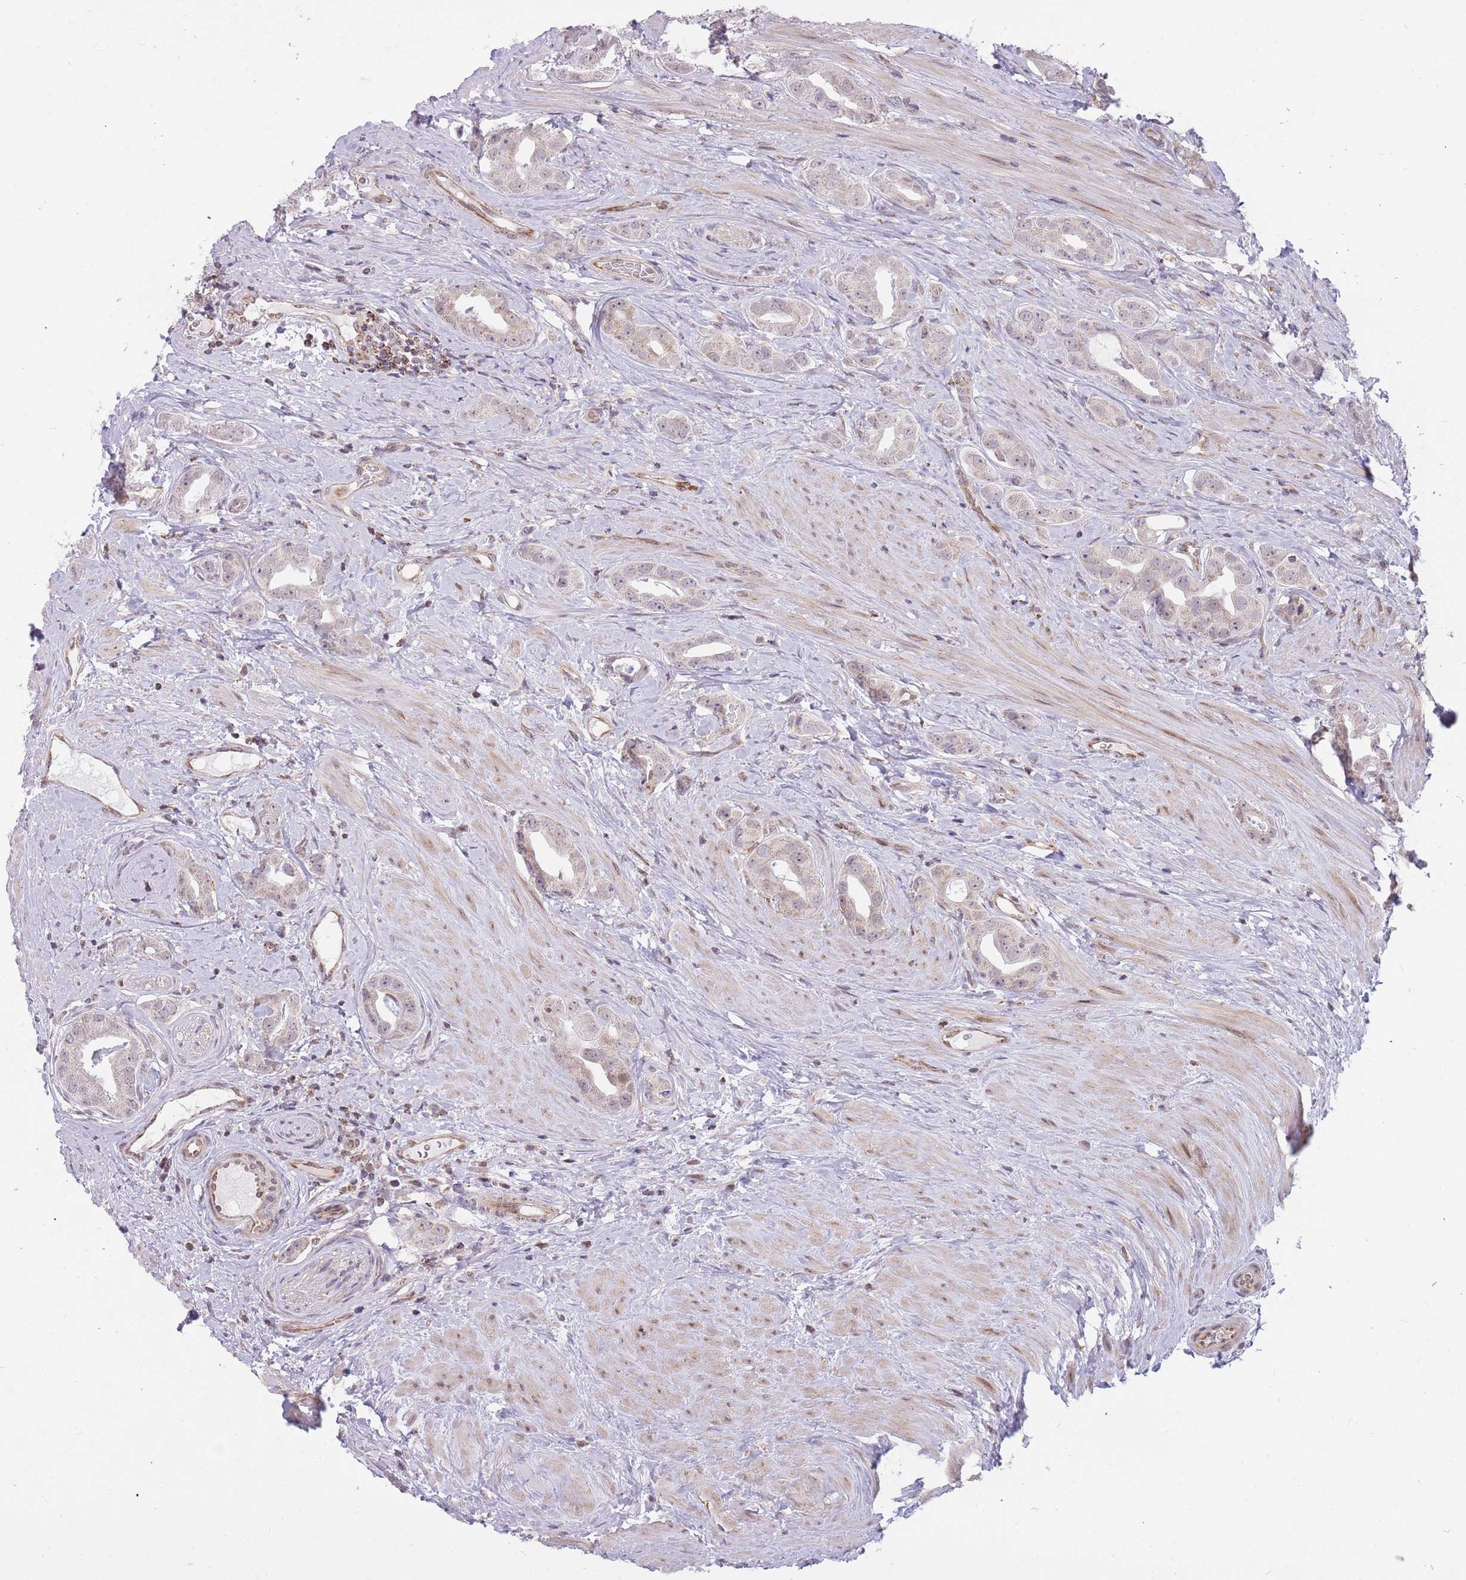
{"staining": {"intensity": "negative", "quantity": "none", "location": "none"}, "tissue": "prostate cancer", "cell_type": "Tumor cells", "image_type": "cancer", "snomed": [{"axis": "morphology", "description": "Adenocarcinoma, High grade"}, {"axis": "topography", "description": "Prostate"}], "caption": "Immunohistochemical staining of prostate cancer (high-grade adenocarcinoma) reveals no significant expression in tumor cells.", "gene": "DPYSL4", "patient": {"sex": "male", "age": 63}}